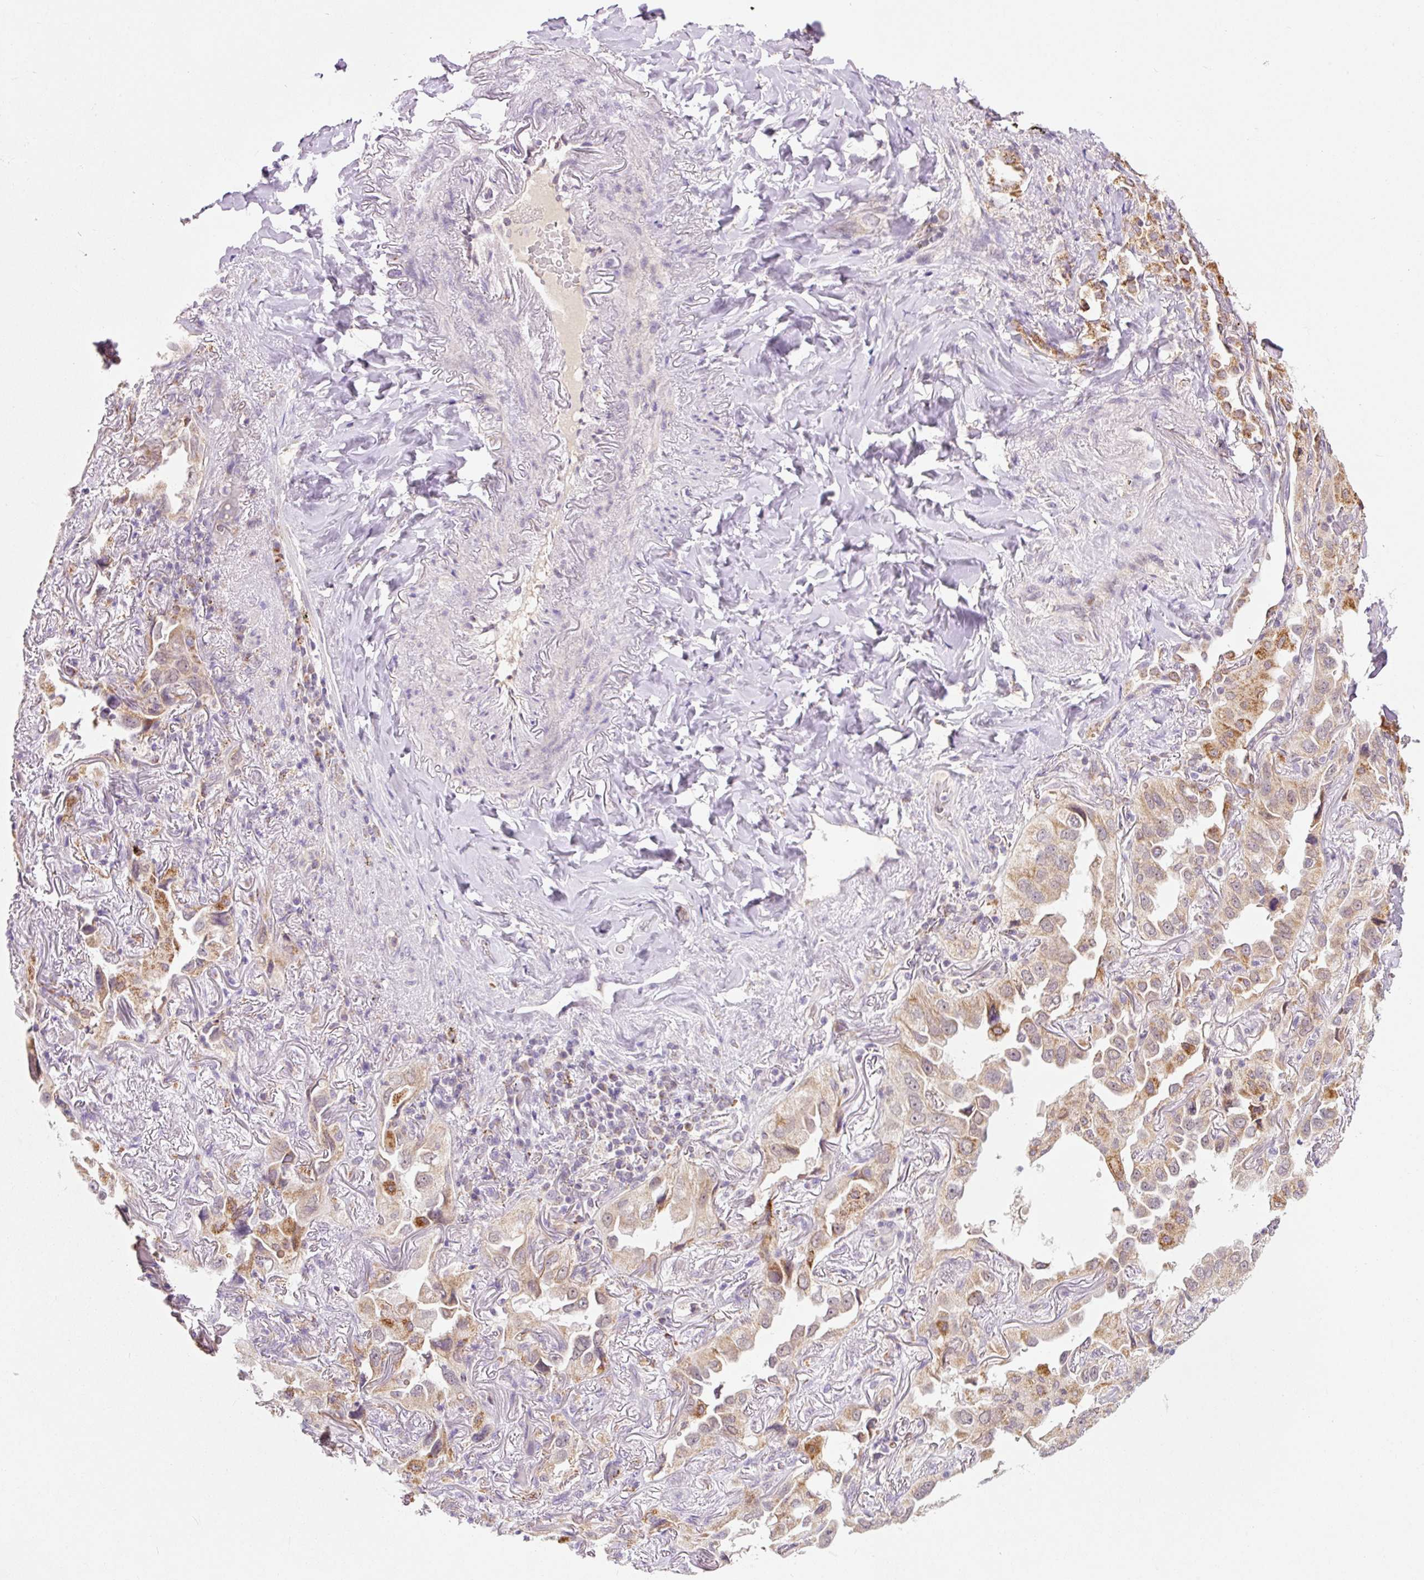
{"staining": {"intensity": "moderate", "quantity": "<25%", "location": "cytoplasmic/membranous"}, "tissue": "lung cancer", "cell_type": "Tumor cells", "image_type": "cancer", "snomed": [{"axis": "morphology", "description": "Adenocarcinoma, NOS"}, {"axis": "topography", "description": "Lung"}], "caption": "This is an image of IHC staining of adenocarcinoma (lung), which shows moderate positivity in the cytoplasmic/membranous of tumor cells.", "gene": "PCK2", "patient": {"sex": "female", "age": 69}}